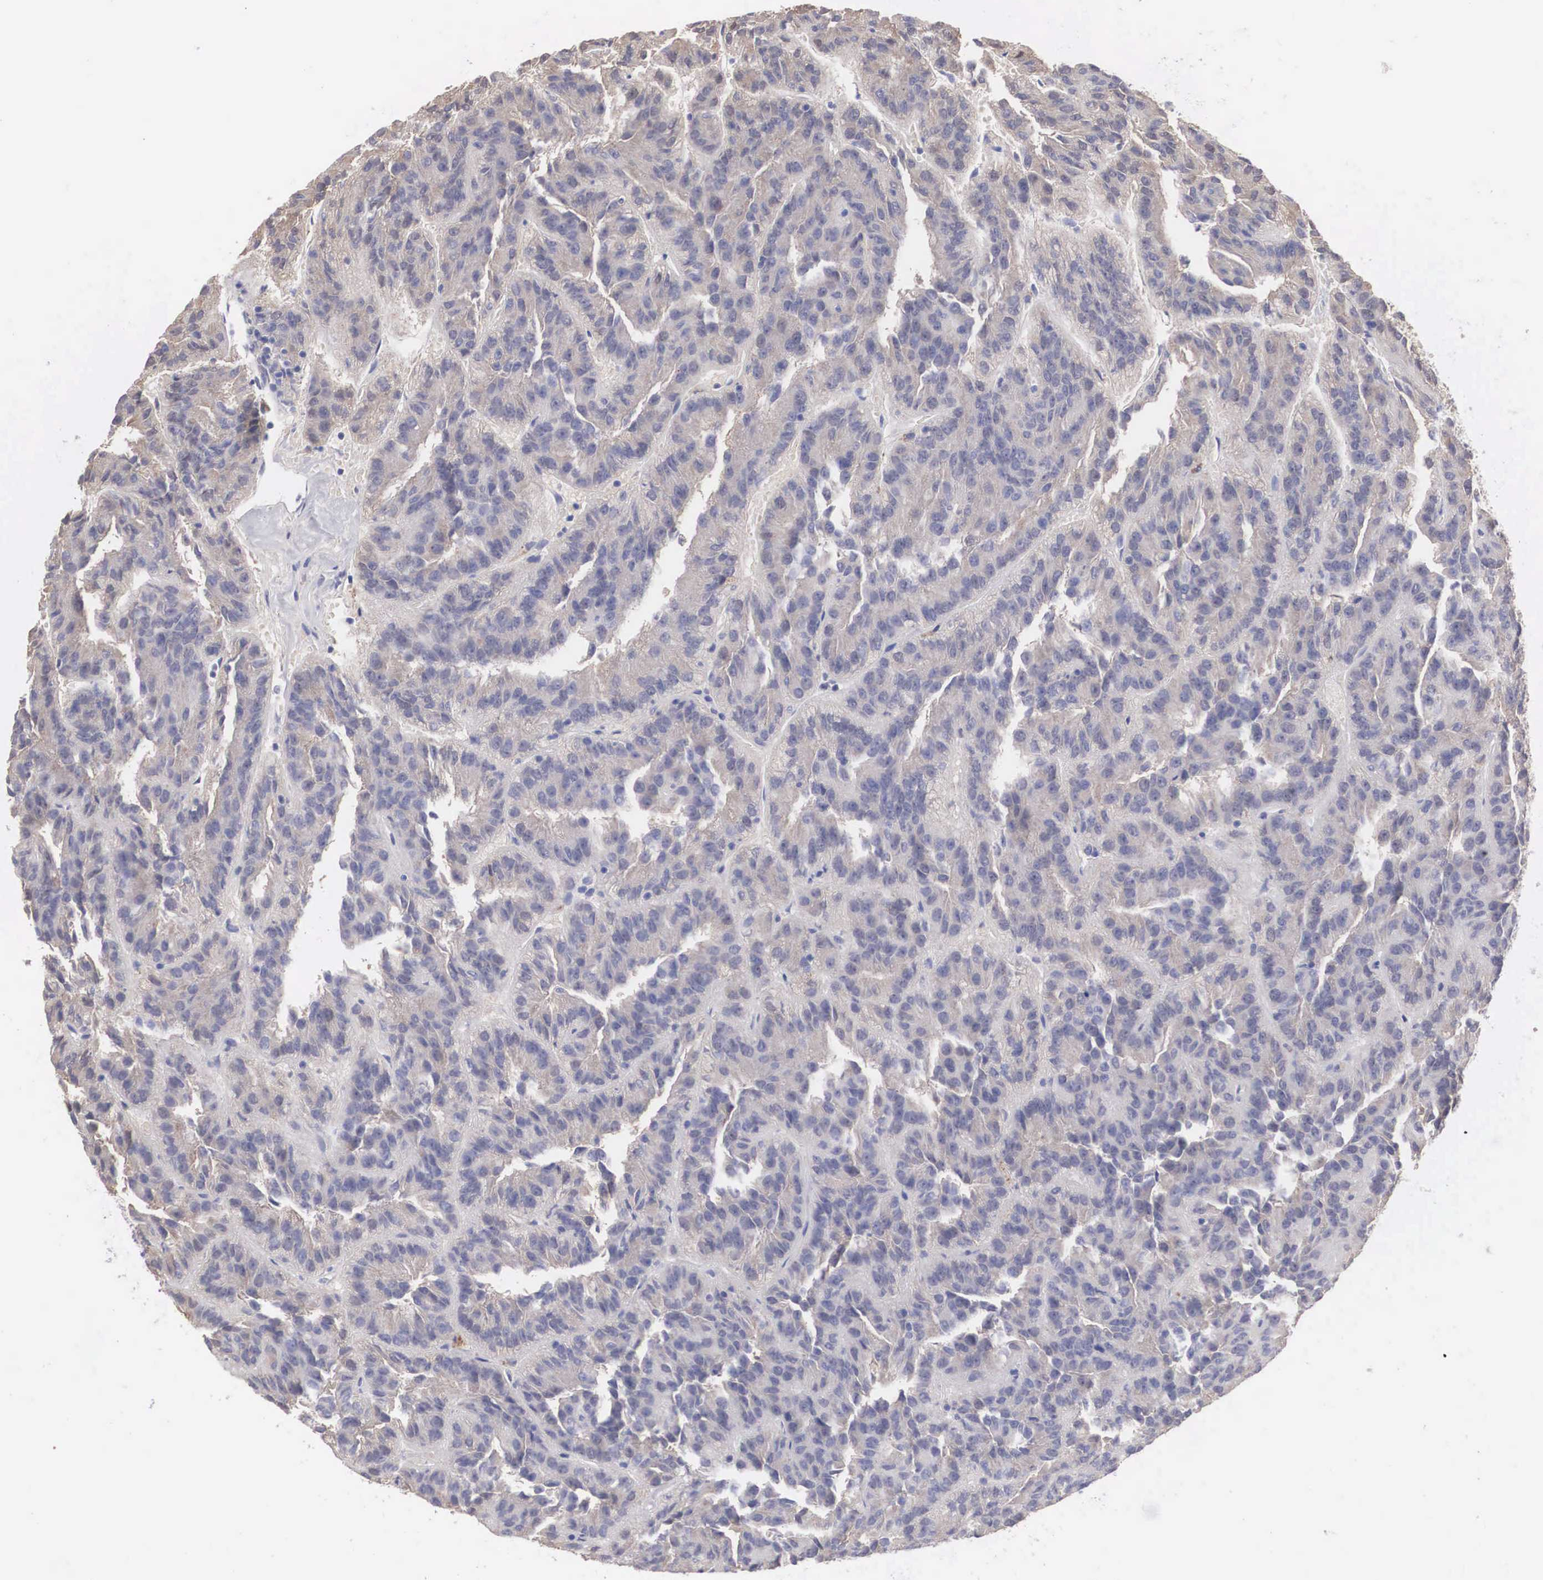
{"staining": {"intensity": "weak", "quantity": "25%-75%", "location": "cytoplasmic/membranous"}, "tissue": "renal cancer", "cell_type": "Tumor cells", "image_type": "cancer", "snomed": [{"axis": "morphology", "description": "Adenocarcinoma, NOS"}, {"axis": "topography", "description": "Kidney"}], "caption": "Renal cancer stained with a protein marker reveals weak staining in tumor cells.", "gene": "ABHD4", "patient": {"sex": "male", "age": 46}}